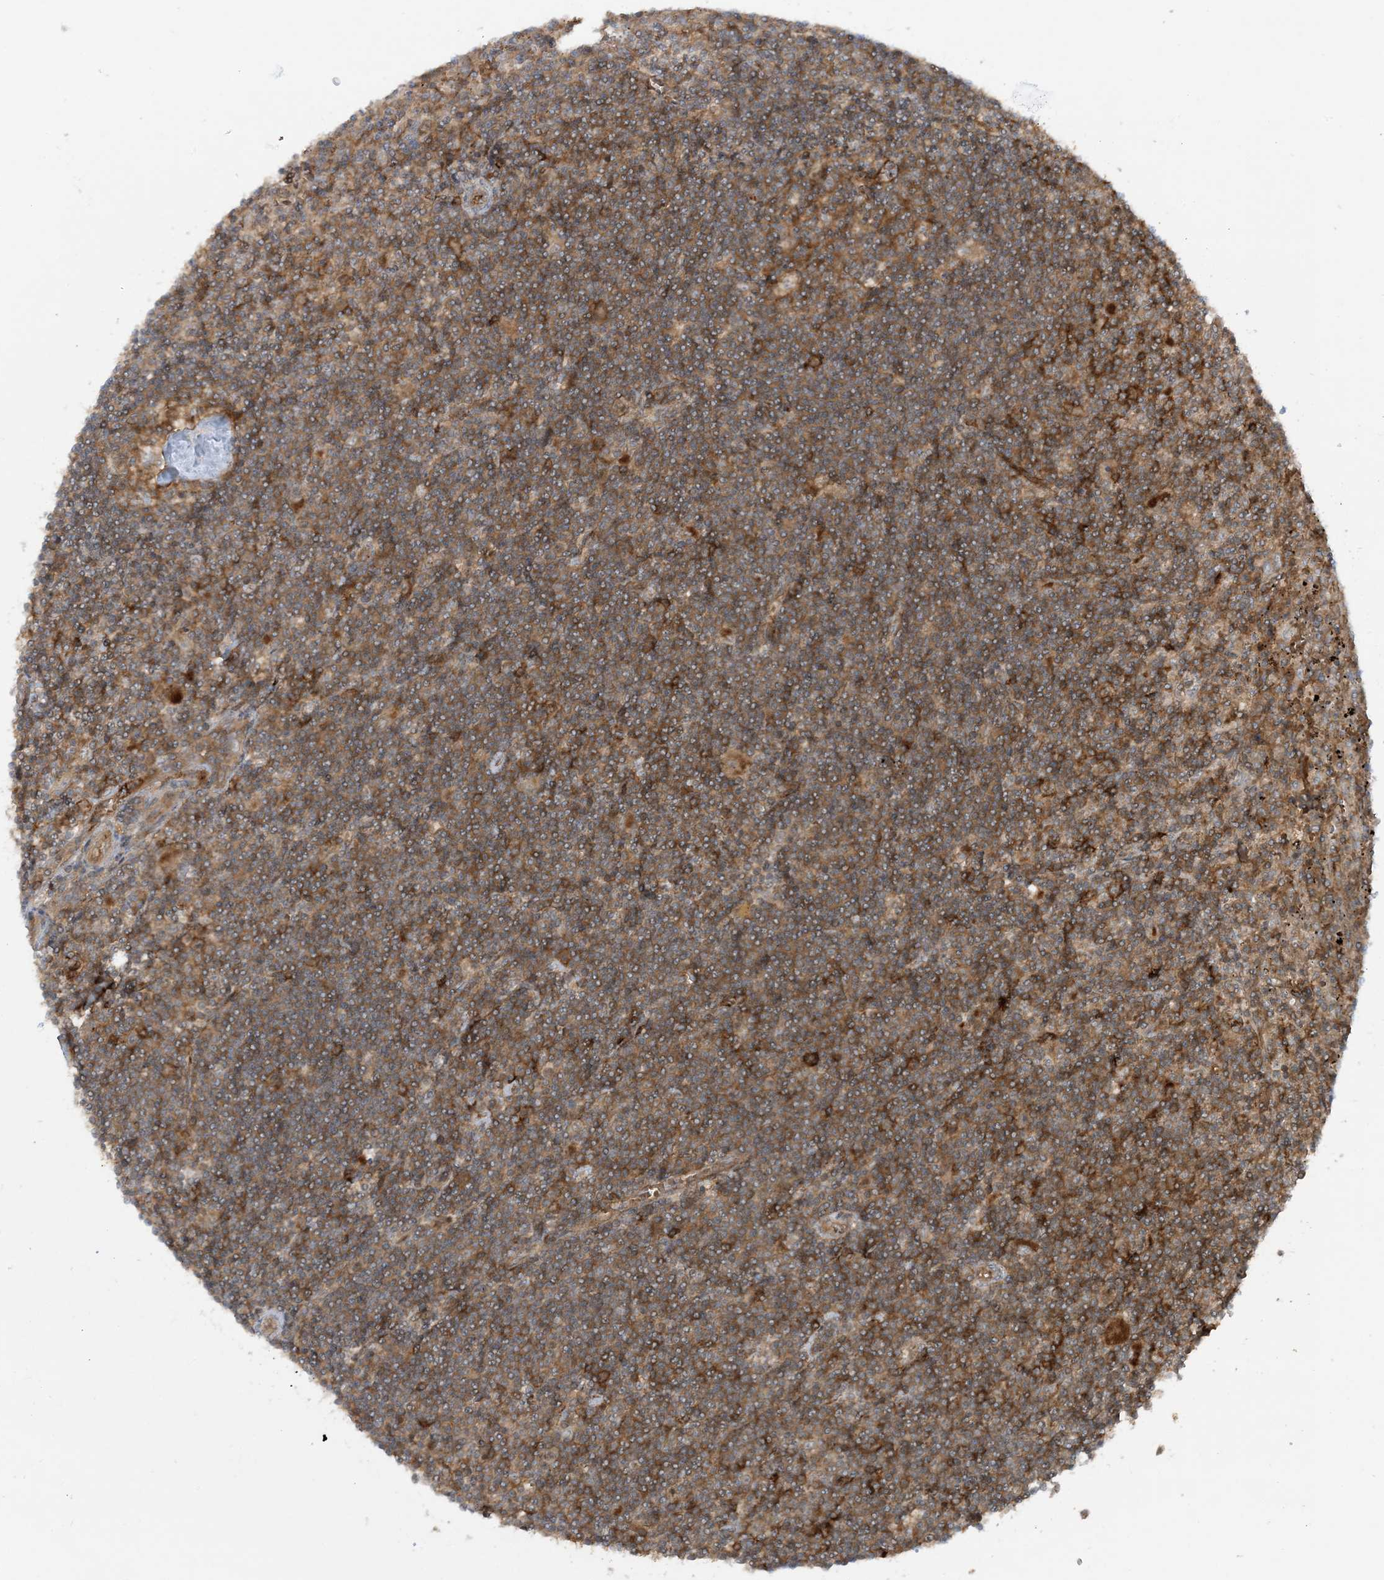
{"staining": {"intensity": "moderate", "quantity": "25%-75%", "location": "cytoplasmic/membranous"}, "tissue": "lymphoma", "cell_type": "Tumor cells", "image_type": "cancer", "snomed": [{"axis": "morphology", "description": "Malignant lymphoma, non-Hodgkin's type, Low grade"}, {"axis": "topography", "description": "Spleen"}], "caption": "This photomicrograph displays IHC staining of human lymphoma, with medium moderate cytoplasmic/membranous staining in approximately 25%-75% of tumor cells.", "gene": "STAM2", "patient": {"sex": "male", "age": 76}}